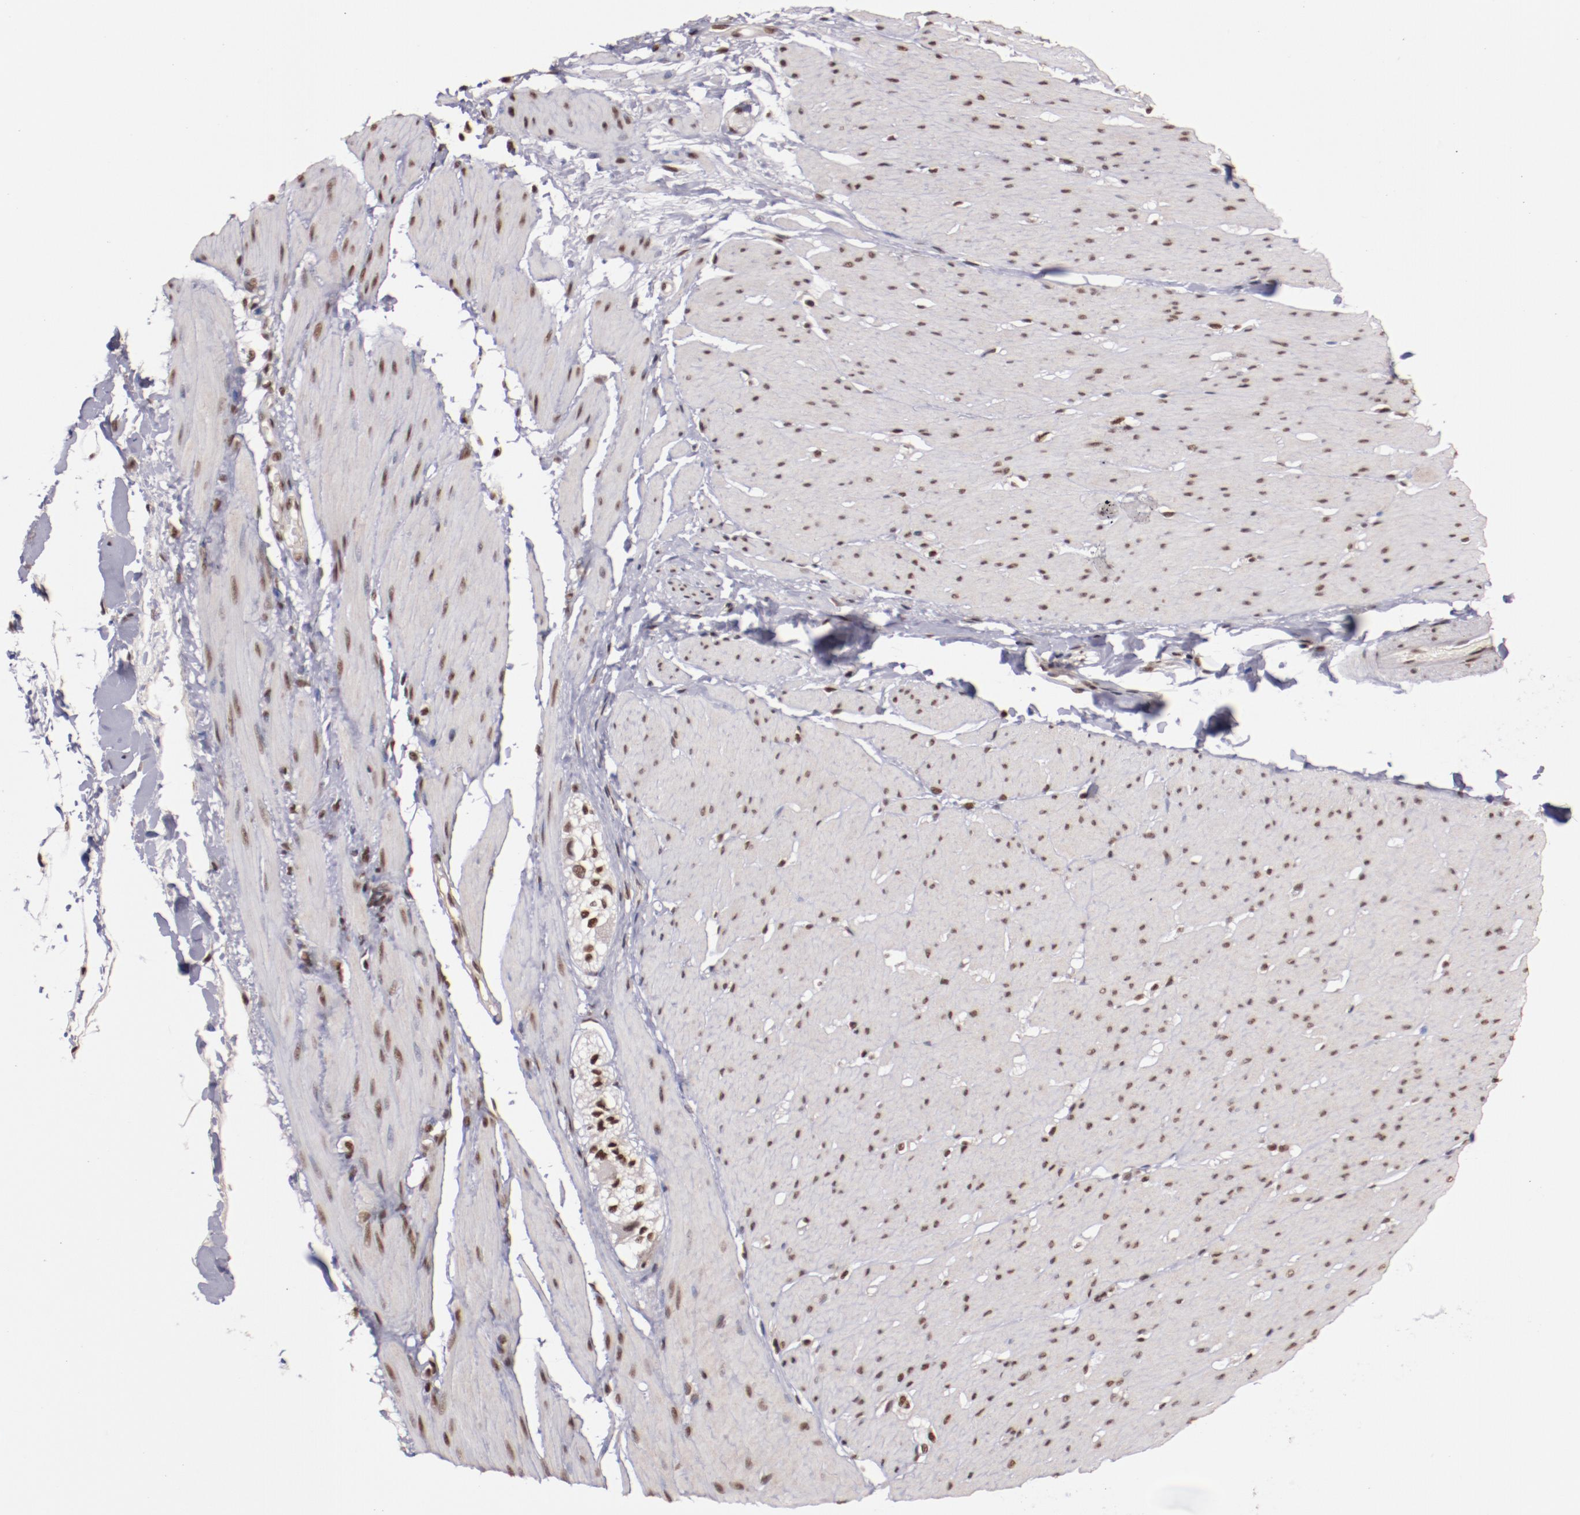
{"staining": {"intensity": "moderate", "quantity": "25%-75%", "location": "nuclear"}, "tissue": "smooth muscle", "cell_type": "Smooth muscle cells", "image_type": "normal", "snomed": [{"axis": "morphology", "description": "Normal tissue, NOS"}, {"axis": "topography", "description": "Smooth muscle"}, {"axis": "topography", "description": "Colon"}], "caption": "Unremarkable smooth muscle was stained to show a protein in brown. There is medium levels of moderate nuclear expression in approximately 25%-75% of smooth muscle cells. The staining is performed using DAB brown chromogen to label protein expression. The nuclei are counter-stained blue using hematoxylin.", "gene": "STAG2", "patient": {"sex": "male", "age": 67}}